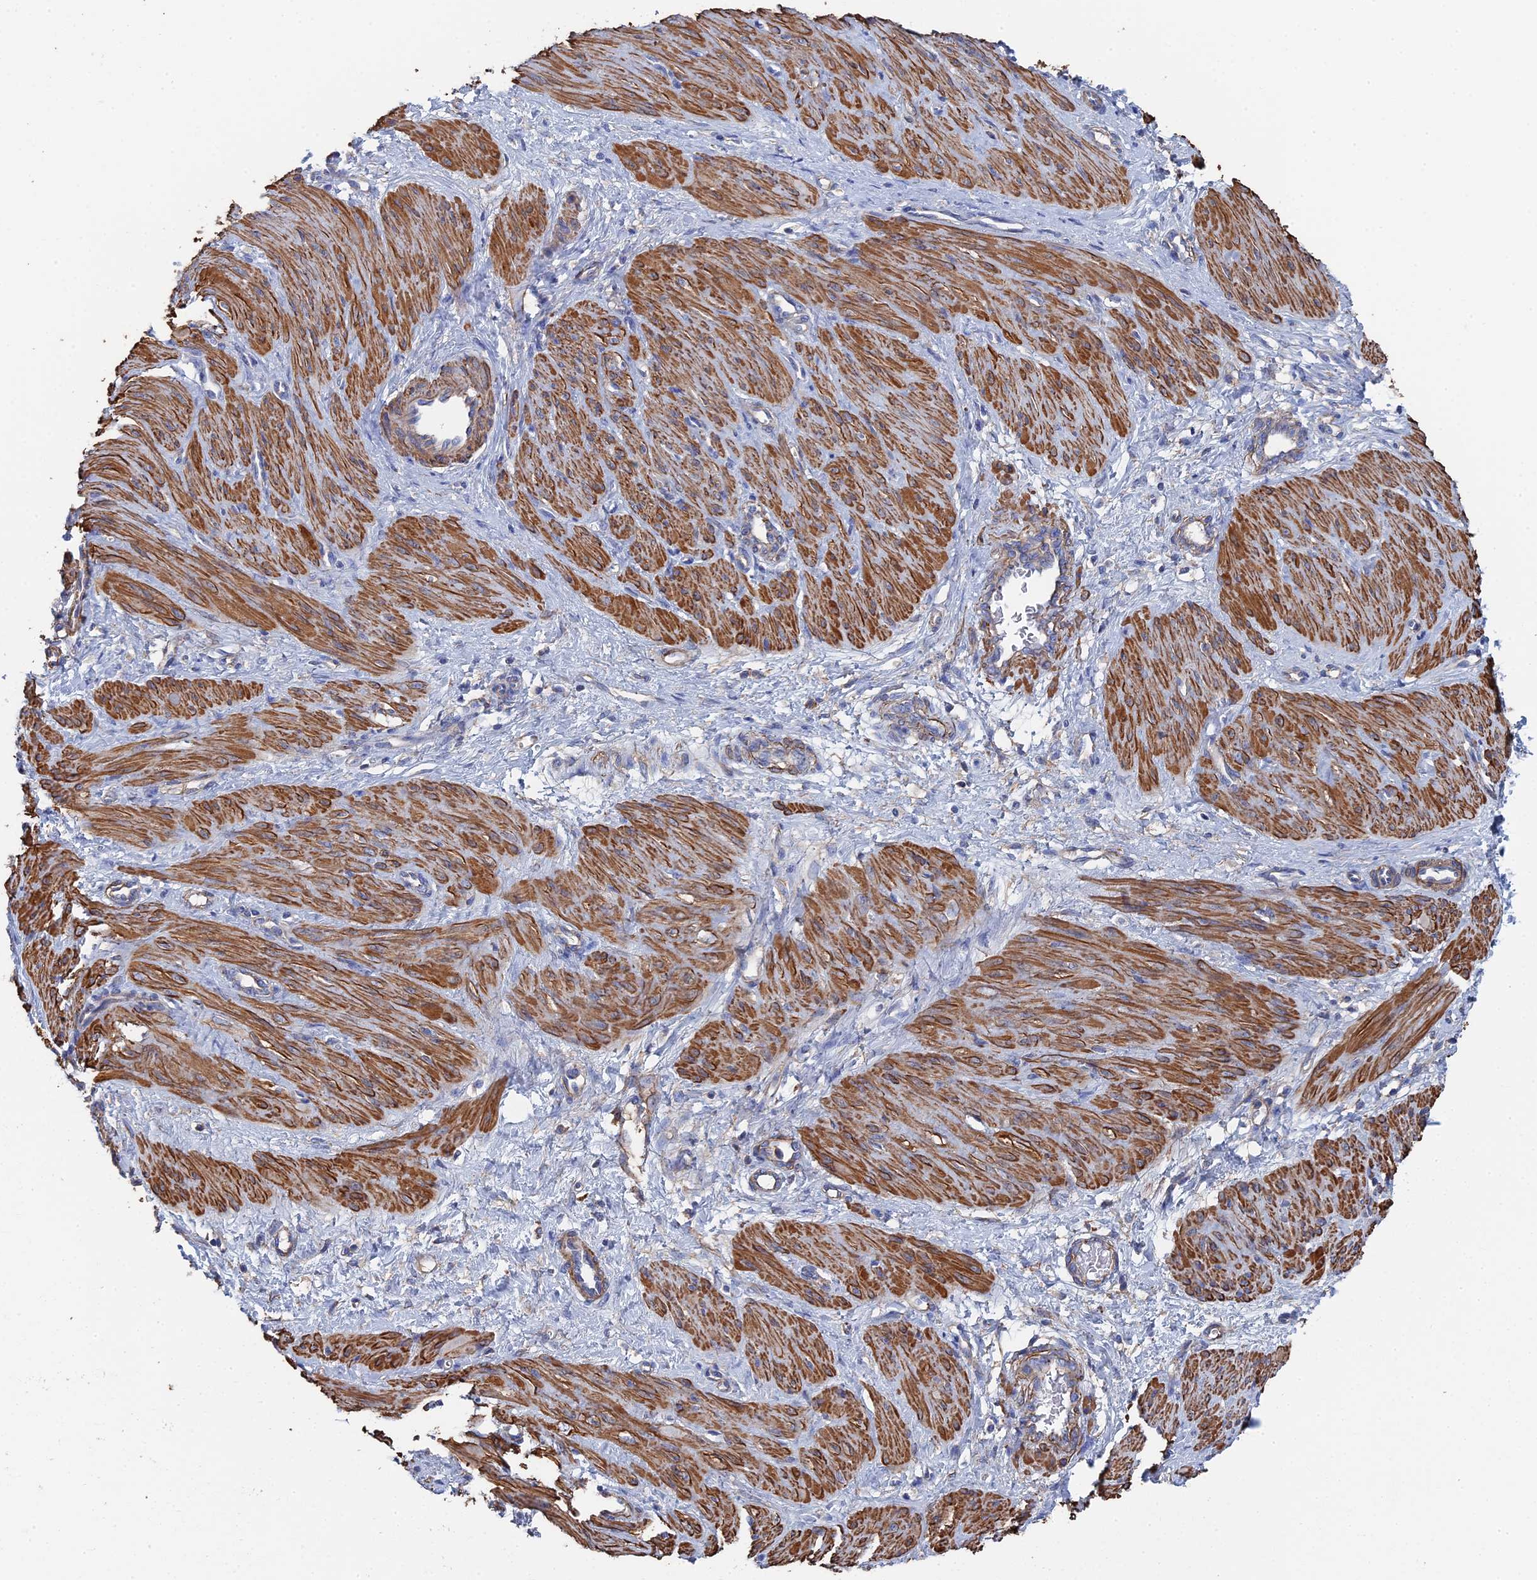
{"staining": {"intensity": "strong", "quantity": ">75%", "location": "cytoplasmic/membranous"}, "tissue": "smooth muscle", "cell_type": "Smooth muscle cells", "image_type": "normal", "snomed": [{"axis": "morphology", "description": "Normal tissue, NOS"}, {"axis": "topography", "description": "Endometrium"}], "caption": "Immunohistochemistry (IHC) photomicrograph of normal smooth muscle: smooth muscle stained using immunohistochemistry shows high levels of strong protein expression localized specifically in the cytoplasmic/membranous of smooth muscle cells, appearing as a cytoplasmic/membranous brown color.", "gene": "STRA6", "patient": {"sex": "female", "age": 33}}